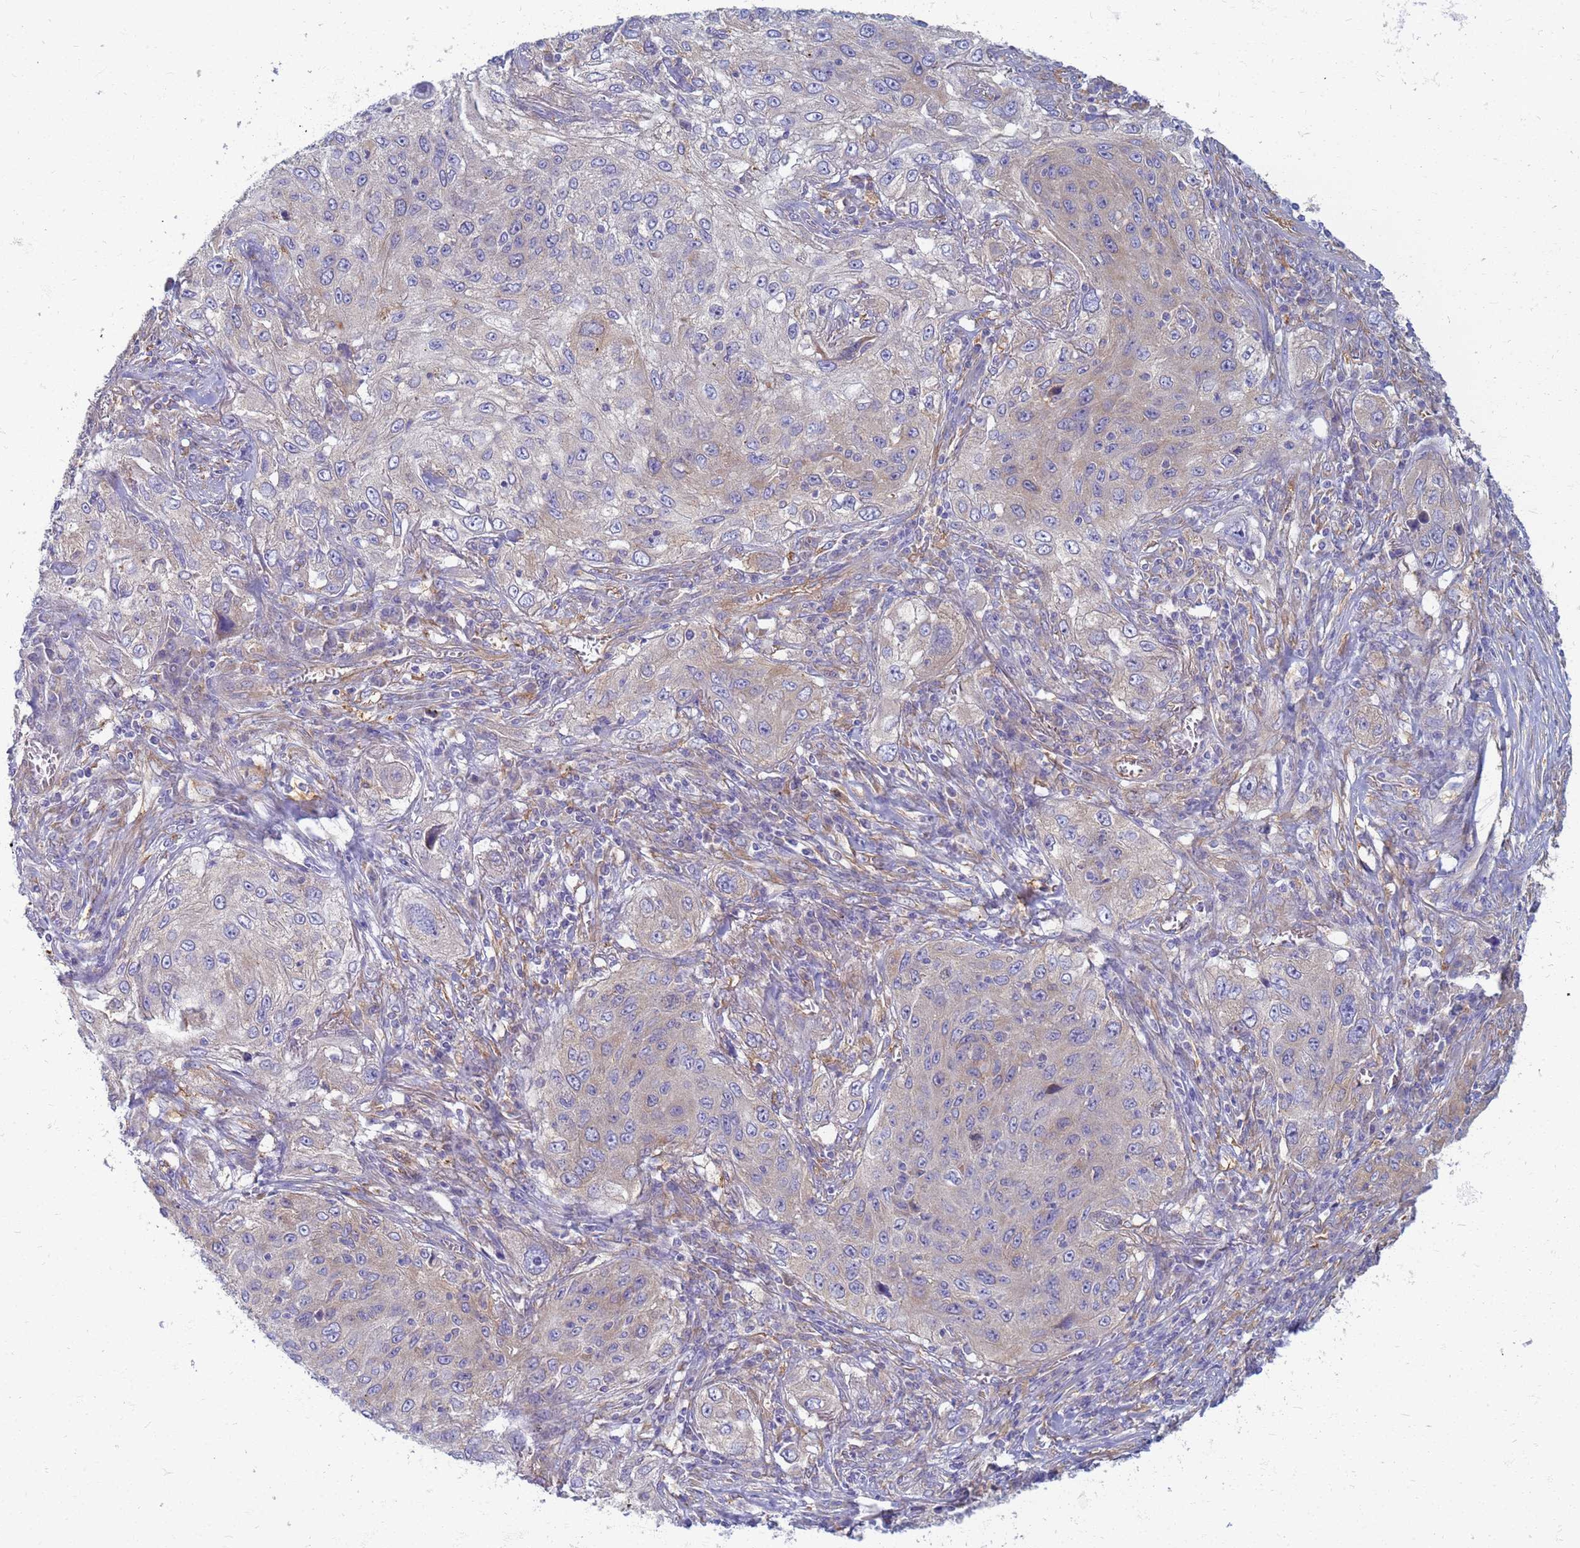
{"staining": {"intensity": "weak", "quantity": "<25%", "location": "cytoplasmic/membranous"}, "tissue": "lung cancer", "cell_type": "Tumor cells", "image_type": "cancer", "snomed": [{"axis": "morphology", "description": "Squamous cell carcinoma, NOS"}, {"axis": "topography", "description": "Lung"}], "caption": "The histopathology image reveals no significant expression in tumor cells of lung cancer.", "gene": "EEA1", "patient": {"sex": "female", "age": 69}}